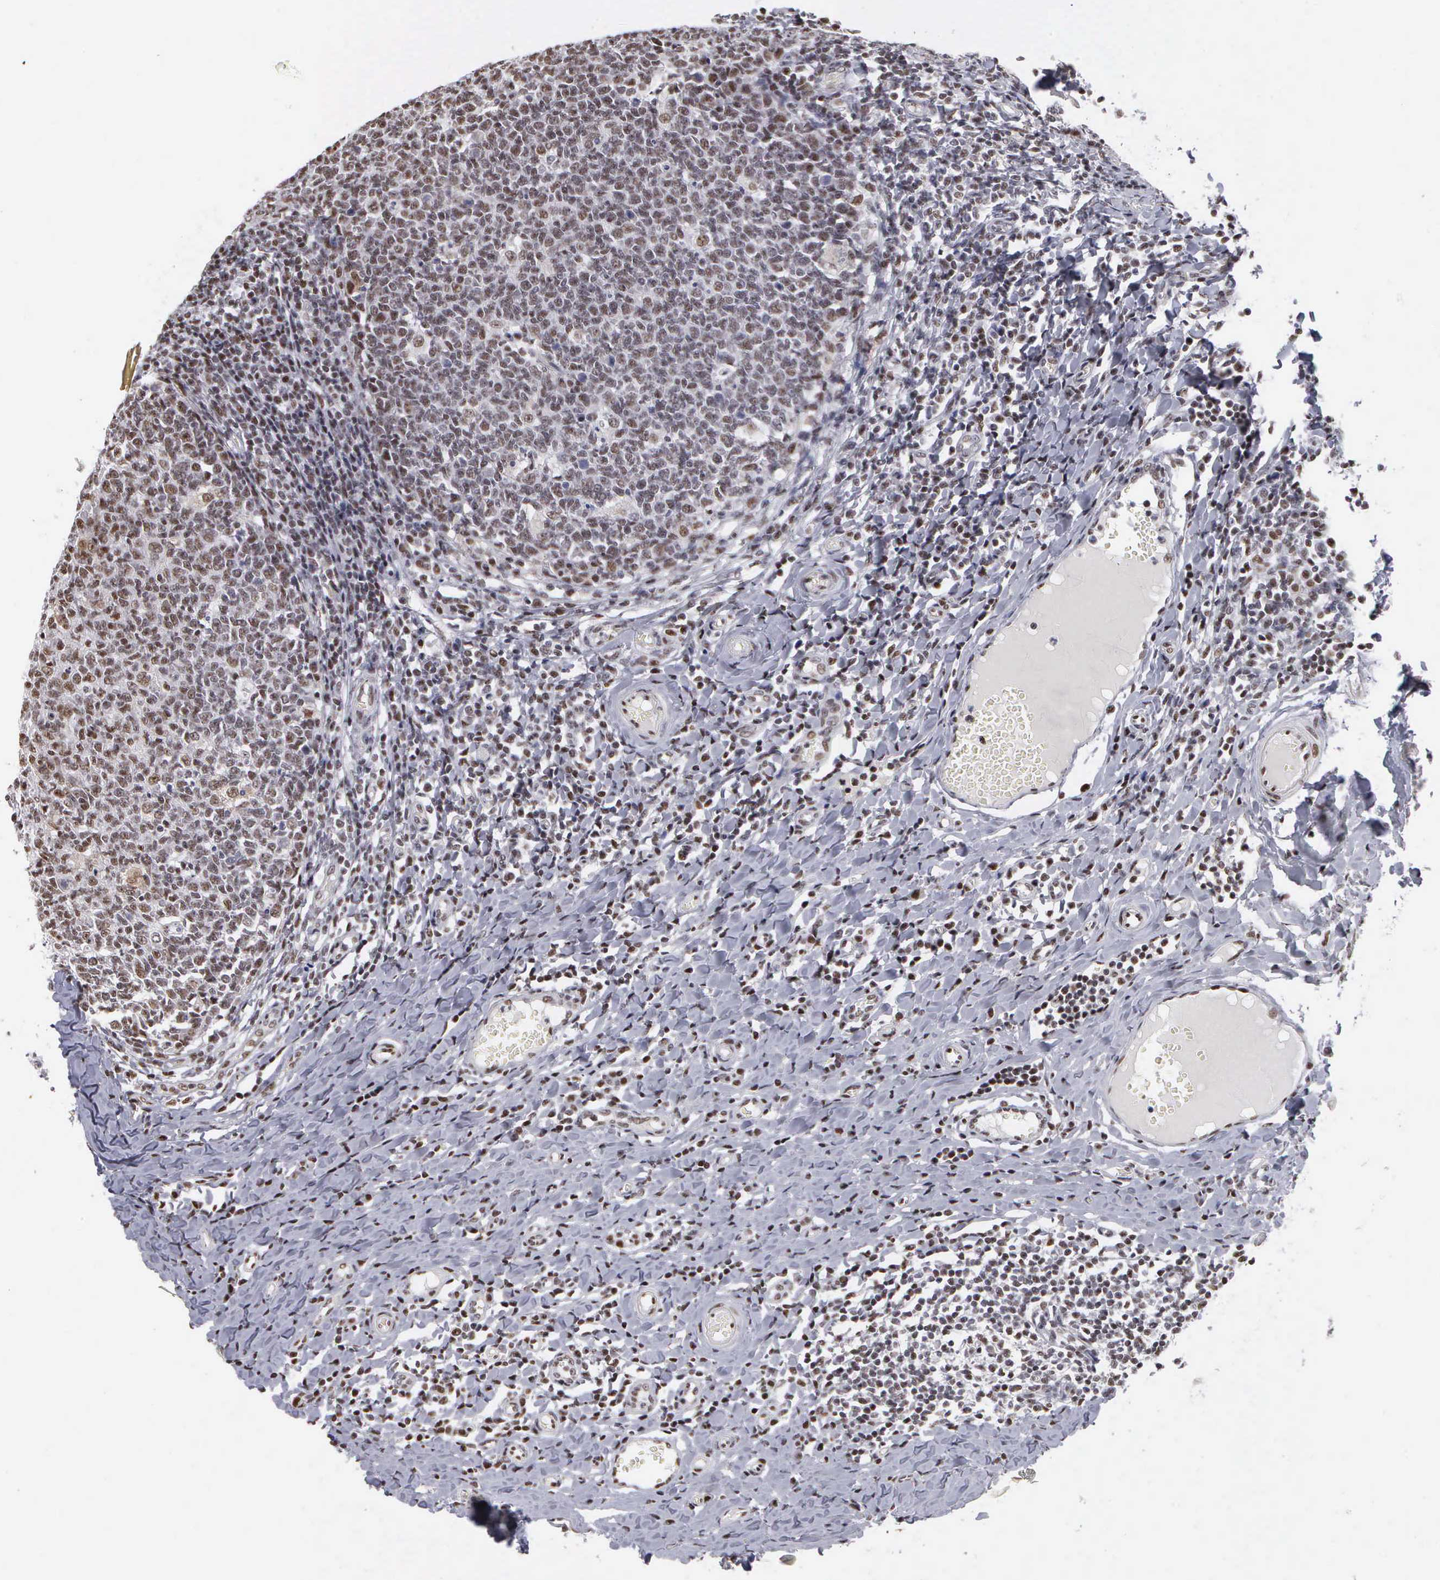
{"staining": {"intensity": "weak", "quantity": "25%-75%", "location": "nuclear"}, "tissue": "tonsil", "cell_type": "Germinal center cells", "image_type": "normal", "snomed": [{"axis": "morphology", "description": "Normal tissue, NOS"}, {"axis": "topography", "description": "Tonsil"}], "caption": "A high-resolution photomicrograph shows immunohistochemistry (IHC) staining of benign tonsil, which reveals weak nuclear positivity in approximately 25%-75% of germinal center cells.", "gene": "KIAA0586", "patient": {"sex": "male", "age": 6}}